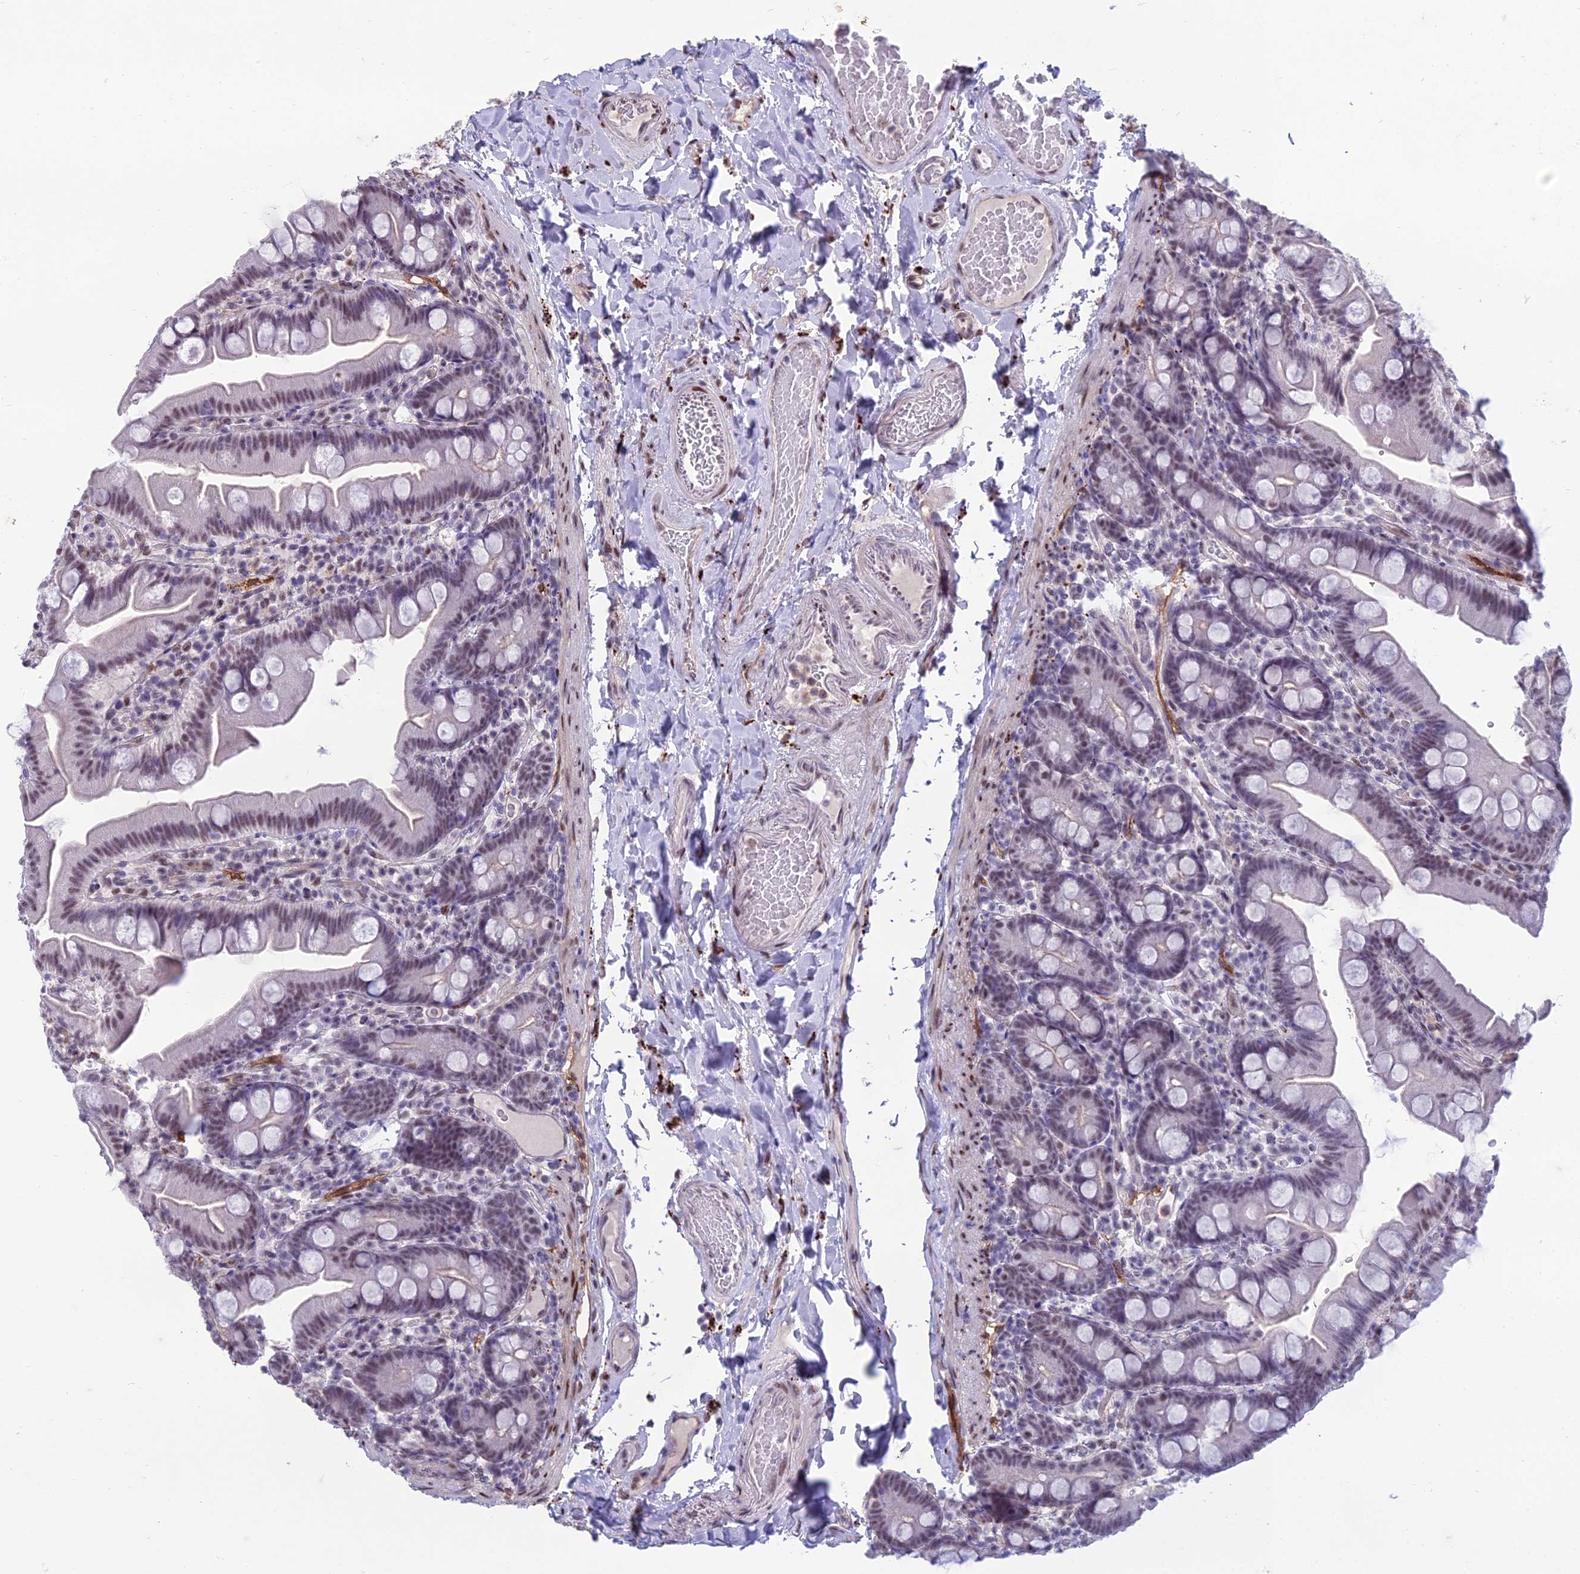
{"staining": {"intensity": "weak", "quantity": "25%-75%", "location": "nuclear"}, "tissue": "small intestine", "cell_type": "Glandular cells", "image_type": "normal", "snomed": [{"axis": "morphology", "description": "Normal tissue, NOS"}, {"axis": "topography", "description": "Small intestine"}], "caption": "Protein expression by IHC demonstrates weak nuclear staining in about 25%-75% of glandular cells in benign small intestine. The staining was performed using DAB, with brown indicating positive protein expression. Nuclei are stained blue with hematoxylin.", "gene": "RANBP3", "patient": {"sex": "female", "age": 68}}